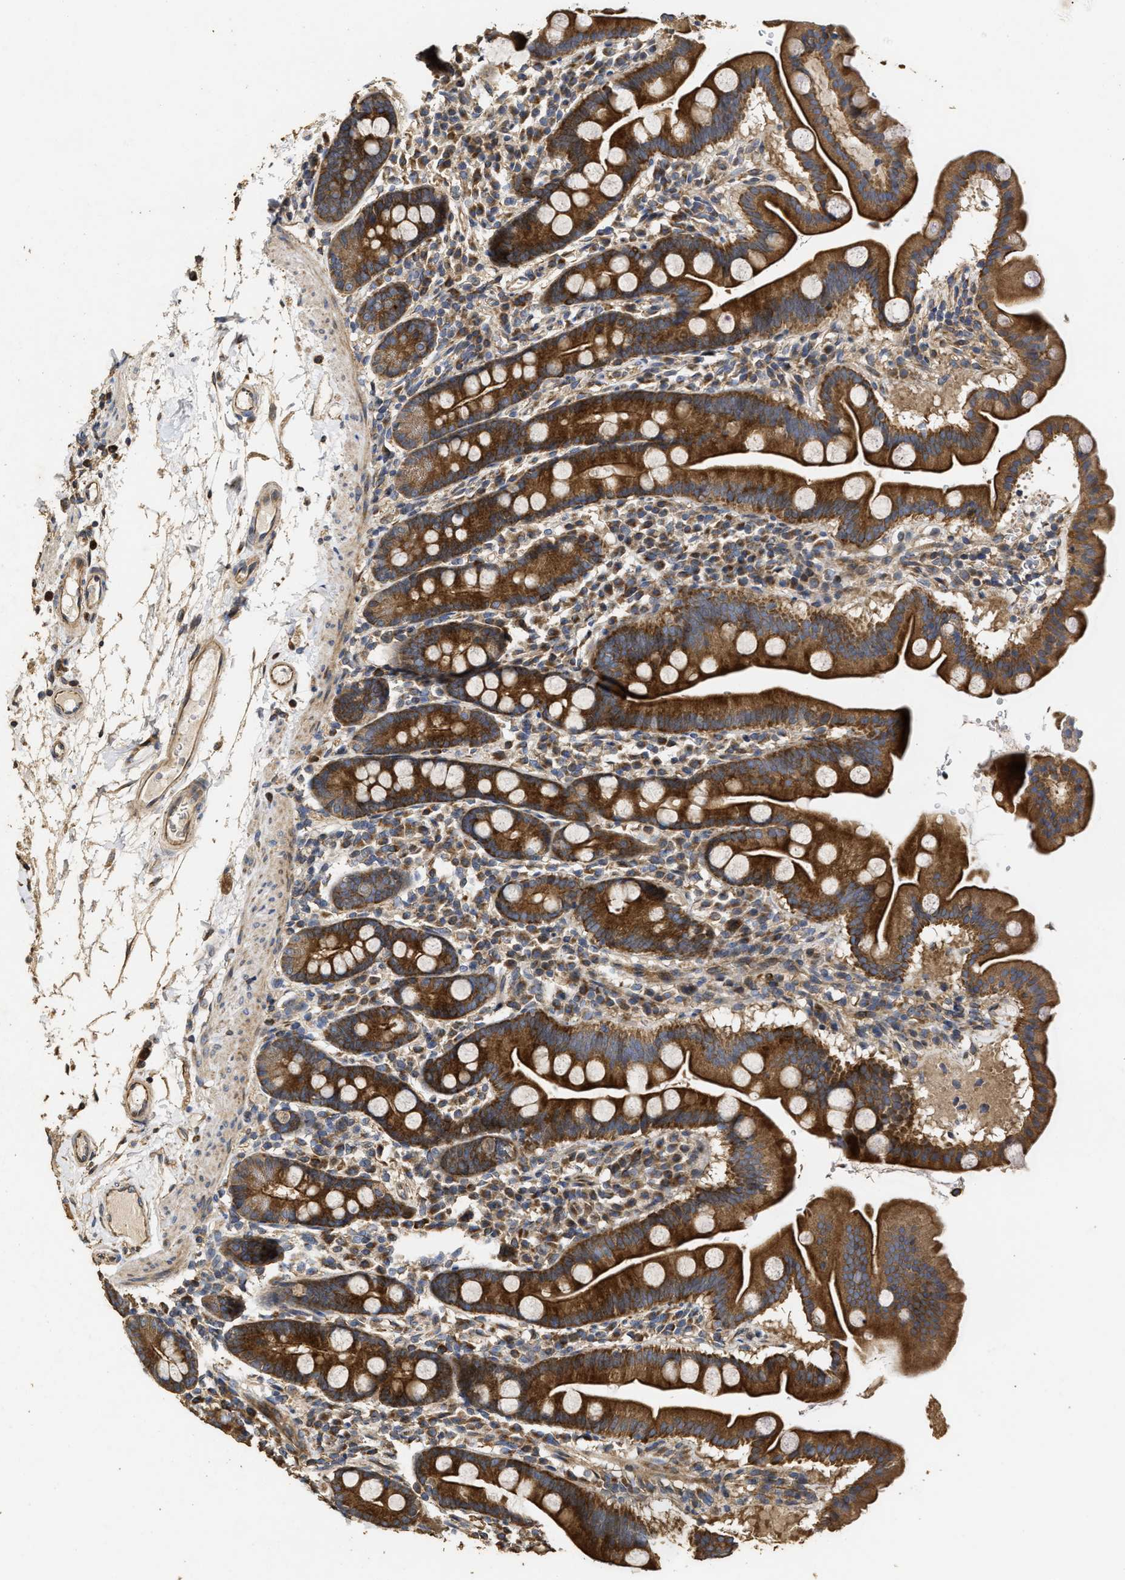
{"staining": {"intensity": "strong", "quantity": ">75%", "location": "cytoplasmic/membranous"}, "tissue": "duodenum", "cell_type": "Glandular cells", "image_type": "normal", "snomed": [{"axis": "morphology", "description": "Normal tissue, NOS"}, {"axis": "topography", "description": "Duodenum"}], "caption": "Immunohistochemical staining of normal duodenum displays strong cytoplasmic/membranous protein staining in about >75% of glandular cells.", "gene": "NAV1", "patient": {"sex": "male", "age": 50}}